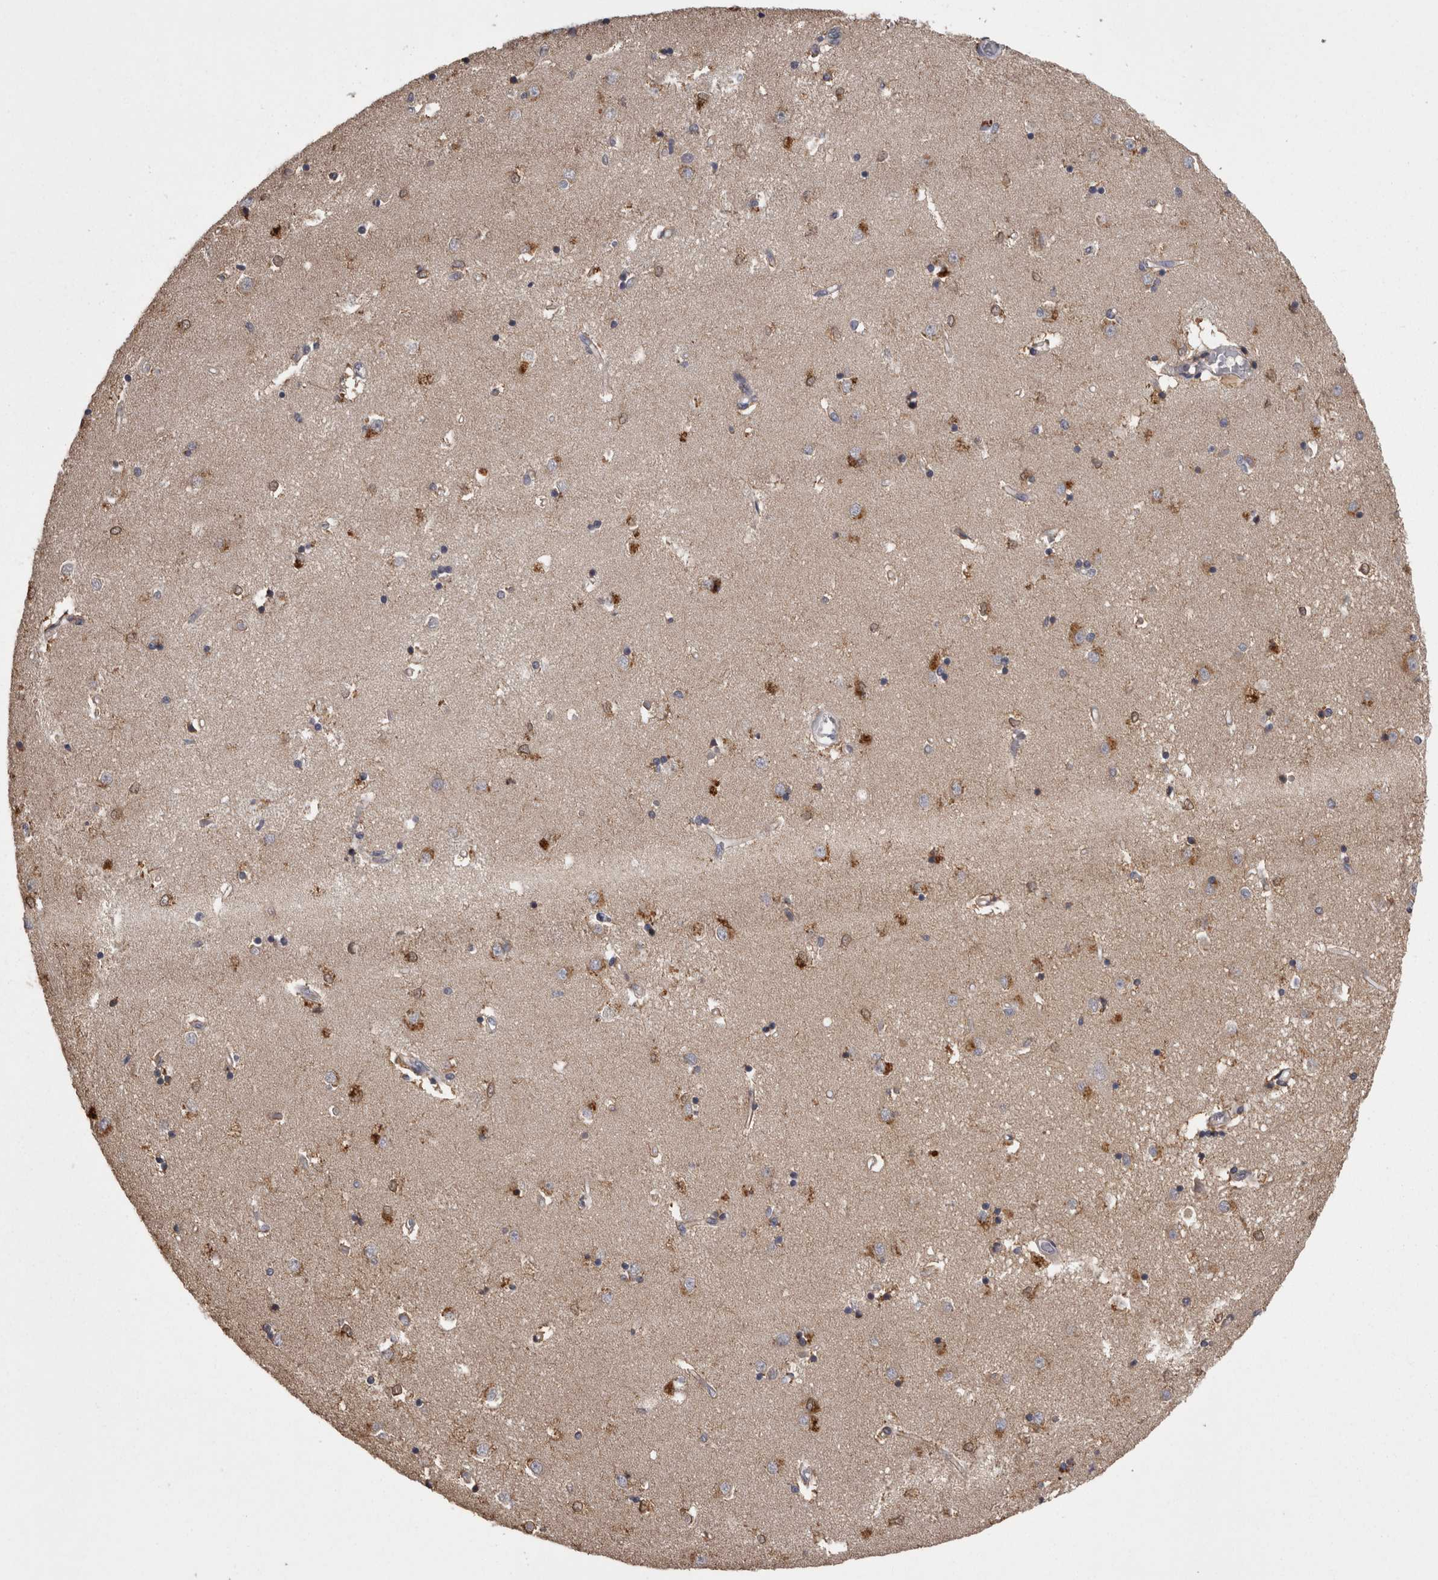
{"staining": {"intensity": "moderate", "quantity": "25%-75%", "location": "cytoplasmic/membranous"}, "tissue": "caudate", "cell_type": "Glial cells", "image_type": "normal", "snomed": [{"axis": "morphology", "description": "Normal tissue, NOS"}, {"axis": "topography", "description": "Lateral ventricle wall"}], "caption": "Caudate stained for a protein (brown) shows moderate cytoplasmic/membranous positive positivity in approximately 25%-75% of glial cells.", "gene": "PCM1", "patient": {"sex": "male", "age": 45}}